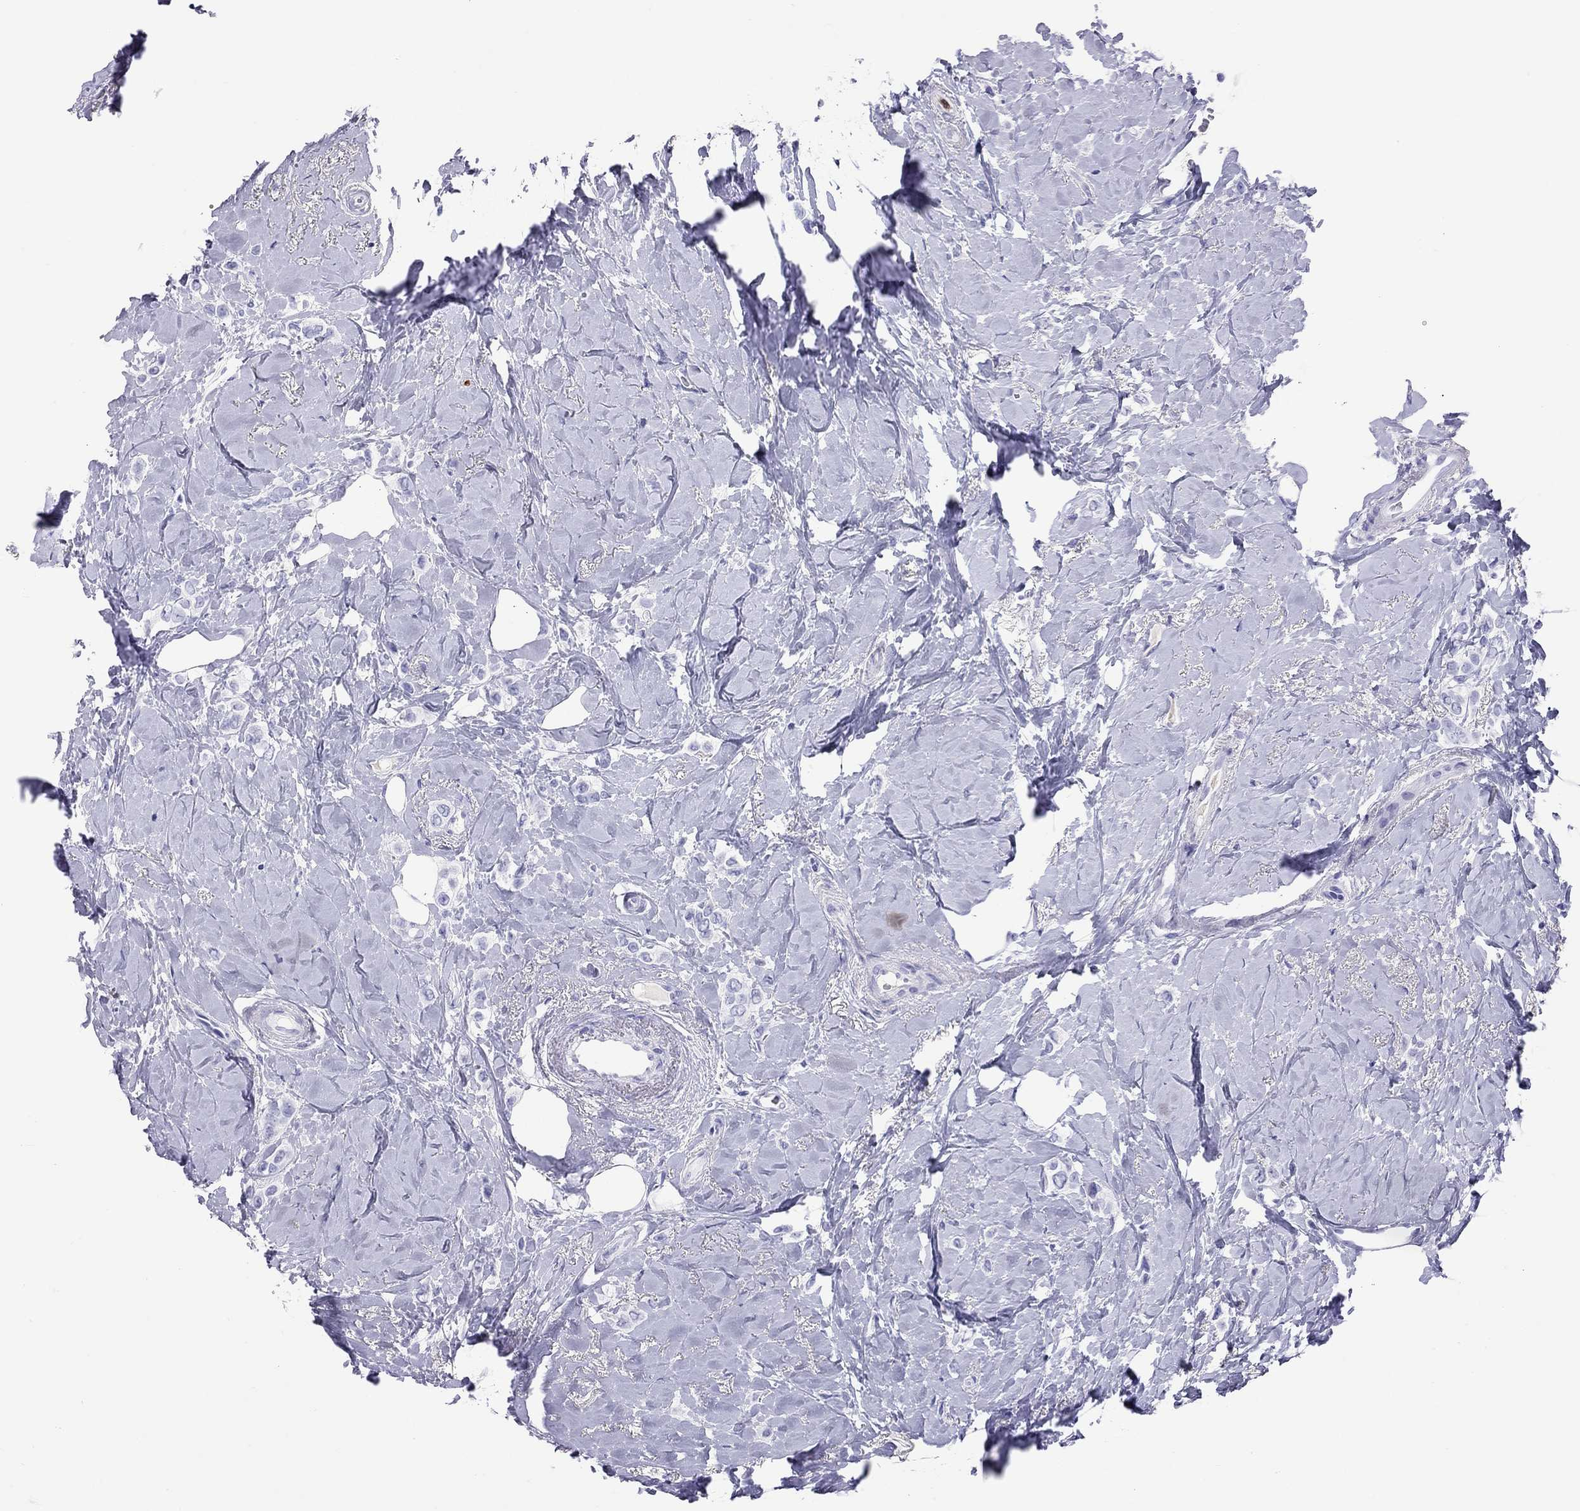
{"staining": {"intensity": "negative", "quantity": "none", "location": "none"}, "tissue": "breast cancer", "cell_type": "Tumor cells", "image_type": "cancer", "snomed": [{"axis": "morphology", "description": "Lobular carcinoma"}, {"axis": "topography", "description": "Breast"}], "caption": "Immunohistochemistry (IHC) of human breast lobular carcinoma exhibits no expression in tumor cells. (IHC, brightfield microscopy, high magnification).", "gene": "SLAMF1", "patient": {"sex": "female", "age": 66}}